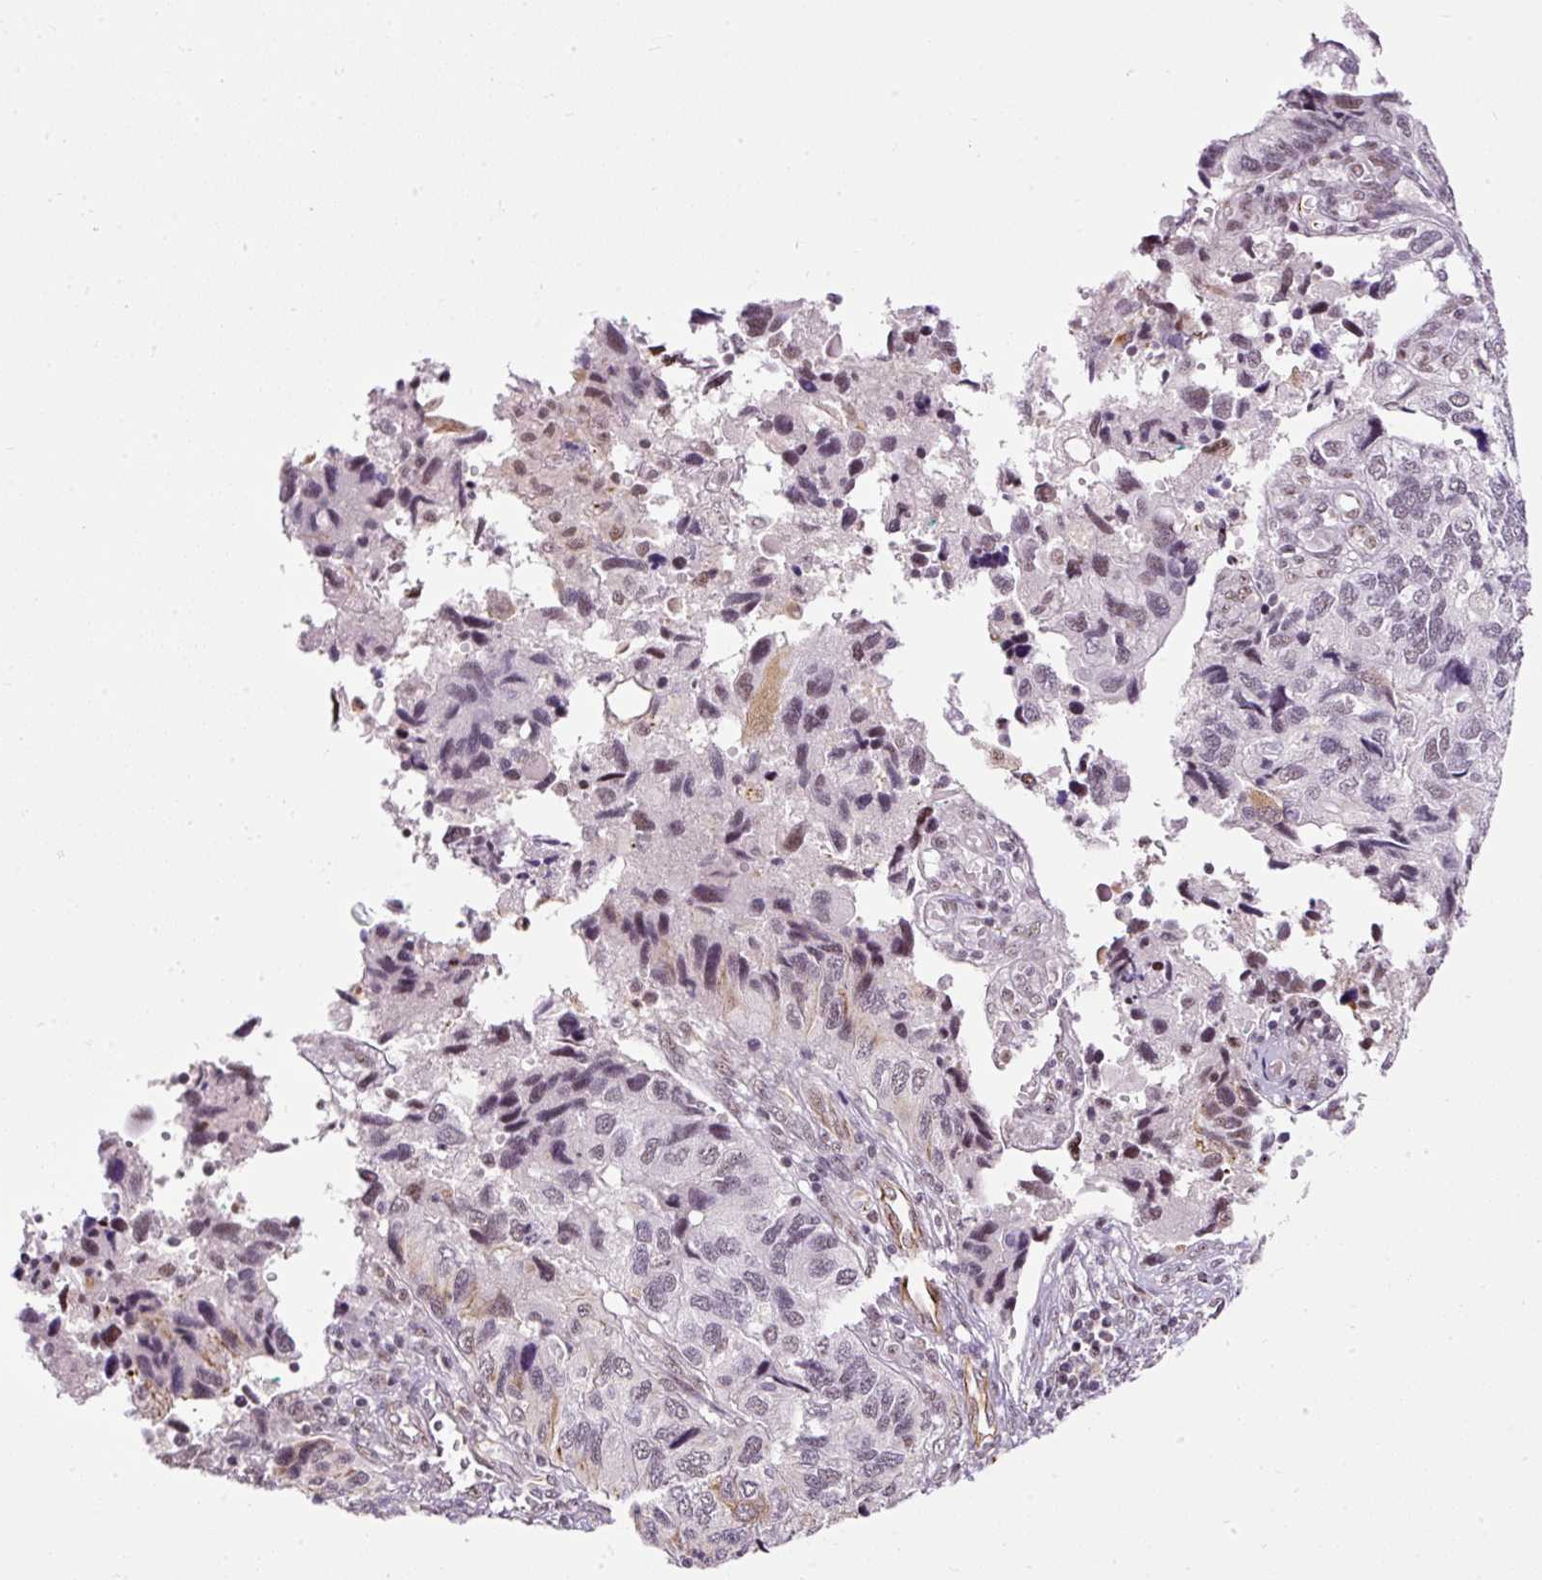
{"staining": {"intensity": "weak", "quantity": "<25%", "location": "cytoplasmic/membranous,nuclear"}, "tissue": "endometrial cancer", "cell_type": "Tumor cells", "image_type": "cancer", "snomed": [{"axis": "morphology", "description": "Carcinoma, NOS"}, {"axis": "topography", "description": "Uterus"}], "caption": "Tumor cells show no significant staining in endometrial carcinoma. (DAB IHC visualized using brightfield microscopy, high magnification).", "gene": "LUC7L2", "patient": {"sex": "female", "age": 76}}